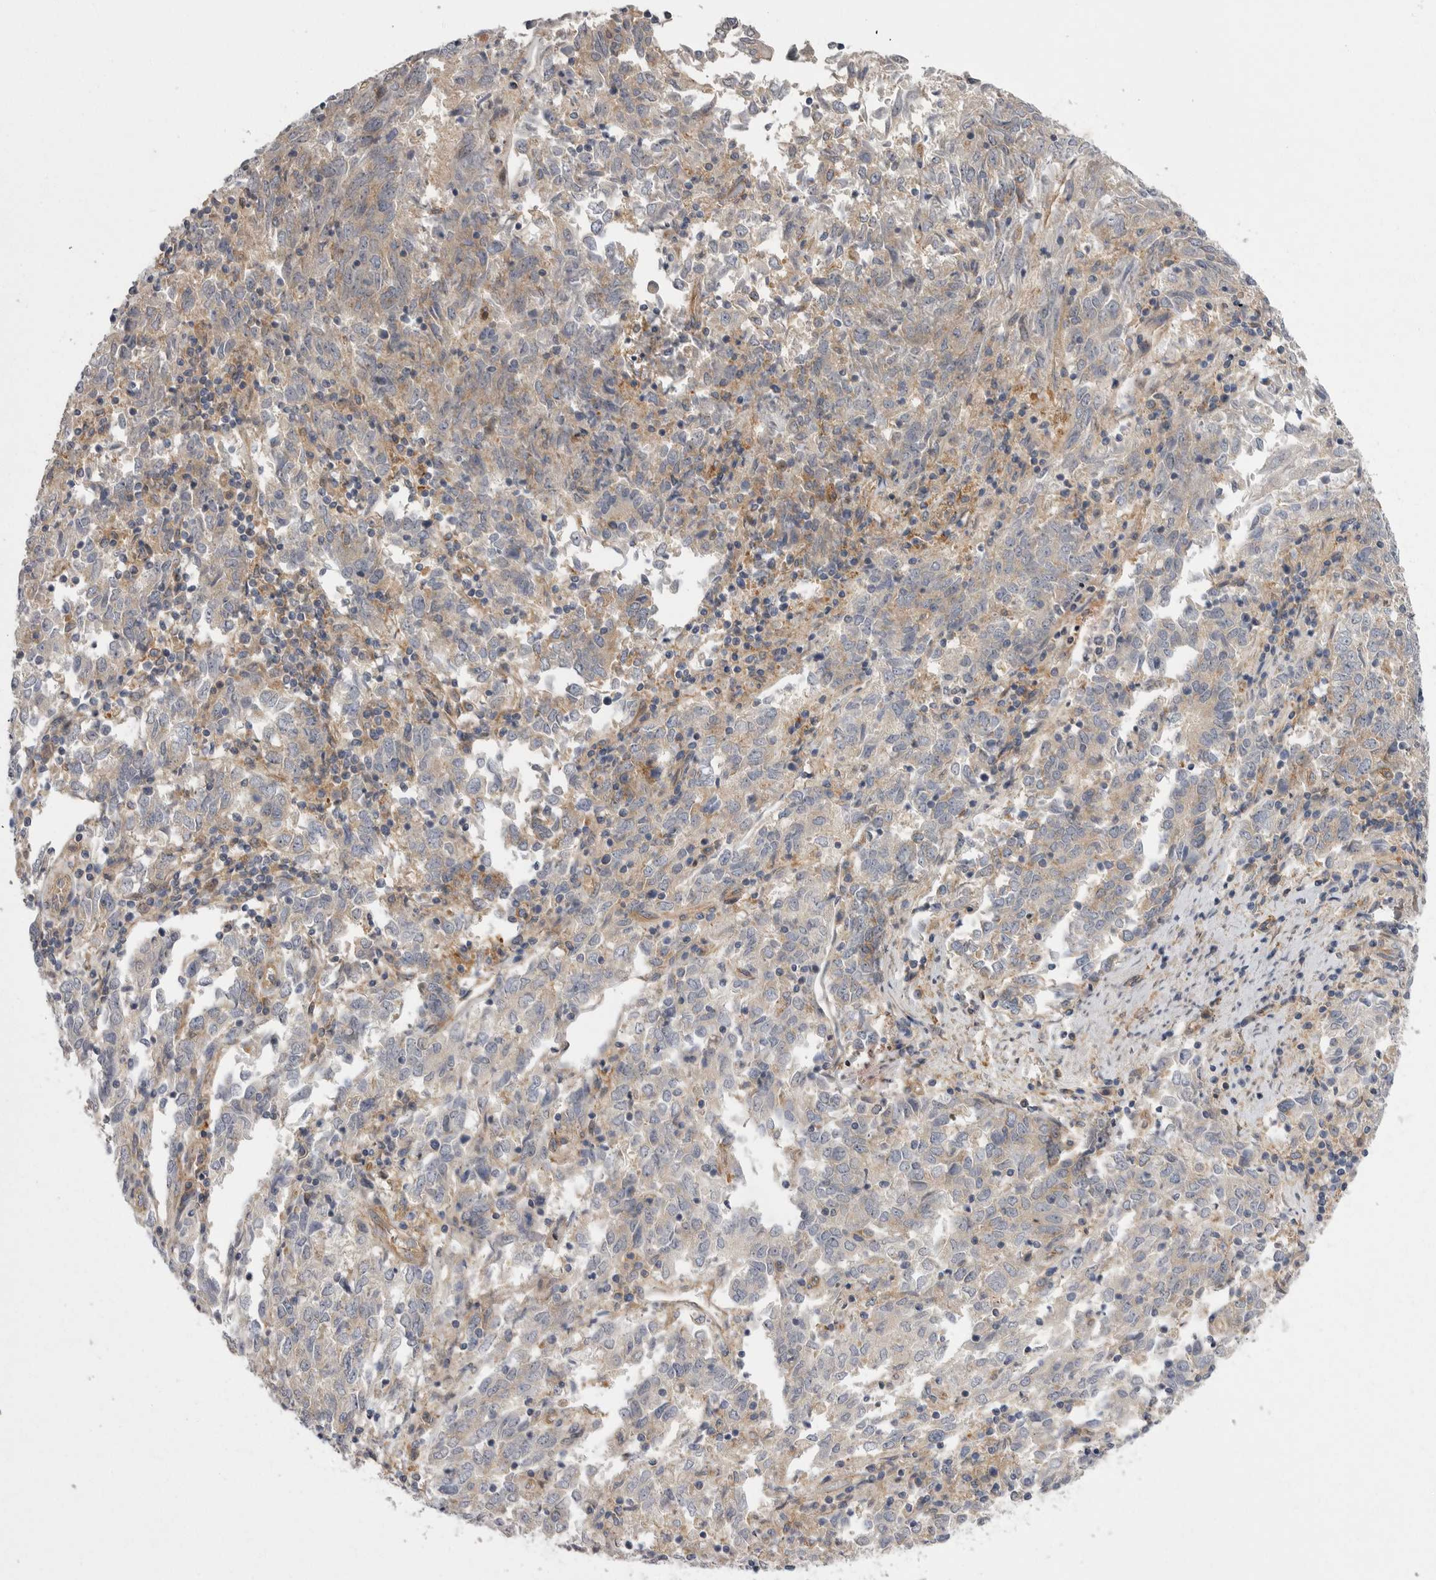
{"staining": {"intensity": "weak", "quantity": "25%-75%", "location": "cytoplasmic/membranous"}, "tissue": "endometrial cancer", "cell_type": "Tumor cells", "image_type": "cancer", "snomed": [{"axis": "morphology", "description": "Adenocarcinoma, NOS"}, {"axis": "topography", "description": "Endometrium"}], "caption": "Human endometrial adenocarcinoma stained with a protein marker shows weak staining in tumor cells.", "gene": "OSBPL9", "patient": {"sex": "female", "age": 80}}